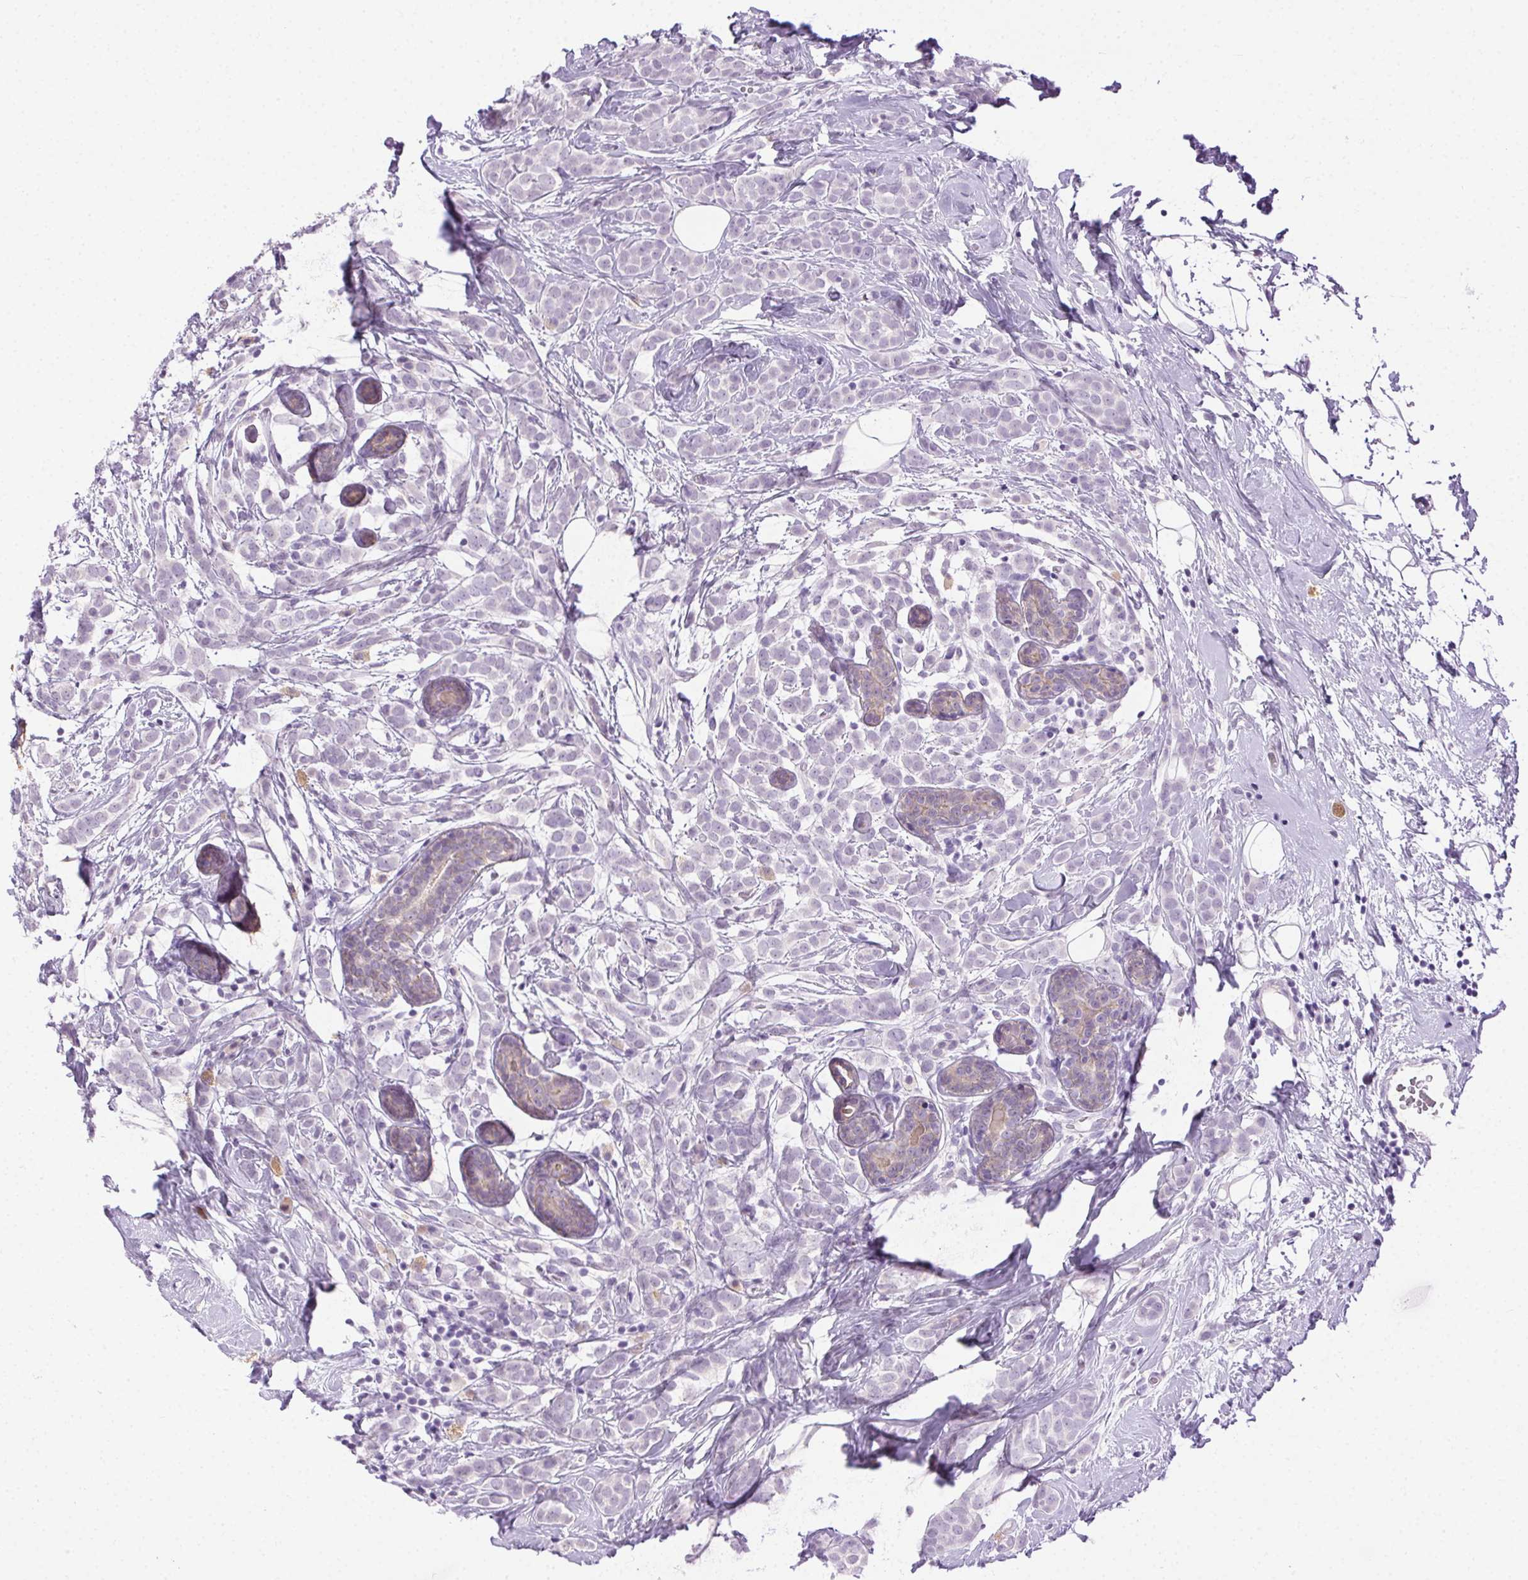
{"staining": {"intensity": "negative", "quantity": "none", "location": "none"}, "tissue": "breast cancer", "cell_type": "Tumor cells", "image_type": "cancer", "snomed": [{"axis": "morphology", "description": "Lobular carcinoma"}, {"axis": "topography", "description": "Breast"}], "caption": "Human breast cancer (lobular carcinoma) stained for a protein using immunohistochemistry (IHC) demonstrates no positivity in tumor cells.", "gene": "CLDN10", "patient": {"sex": "female", "age": 49}}